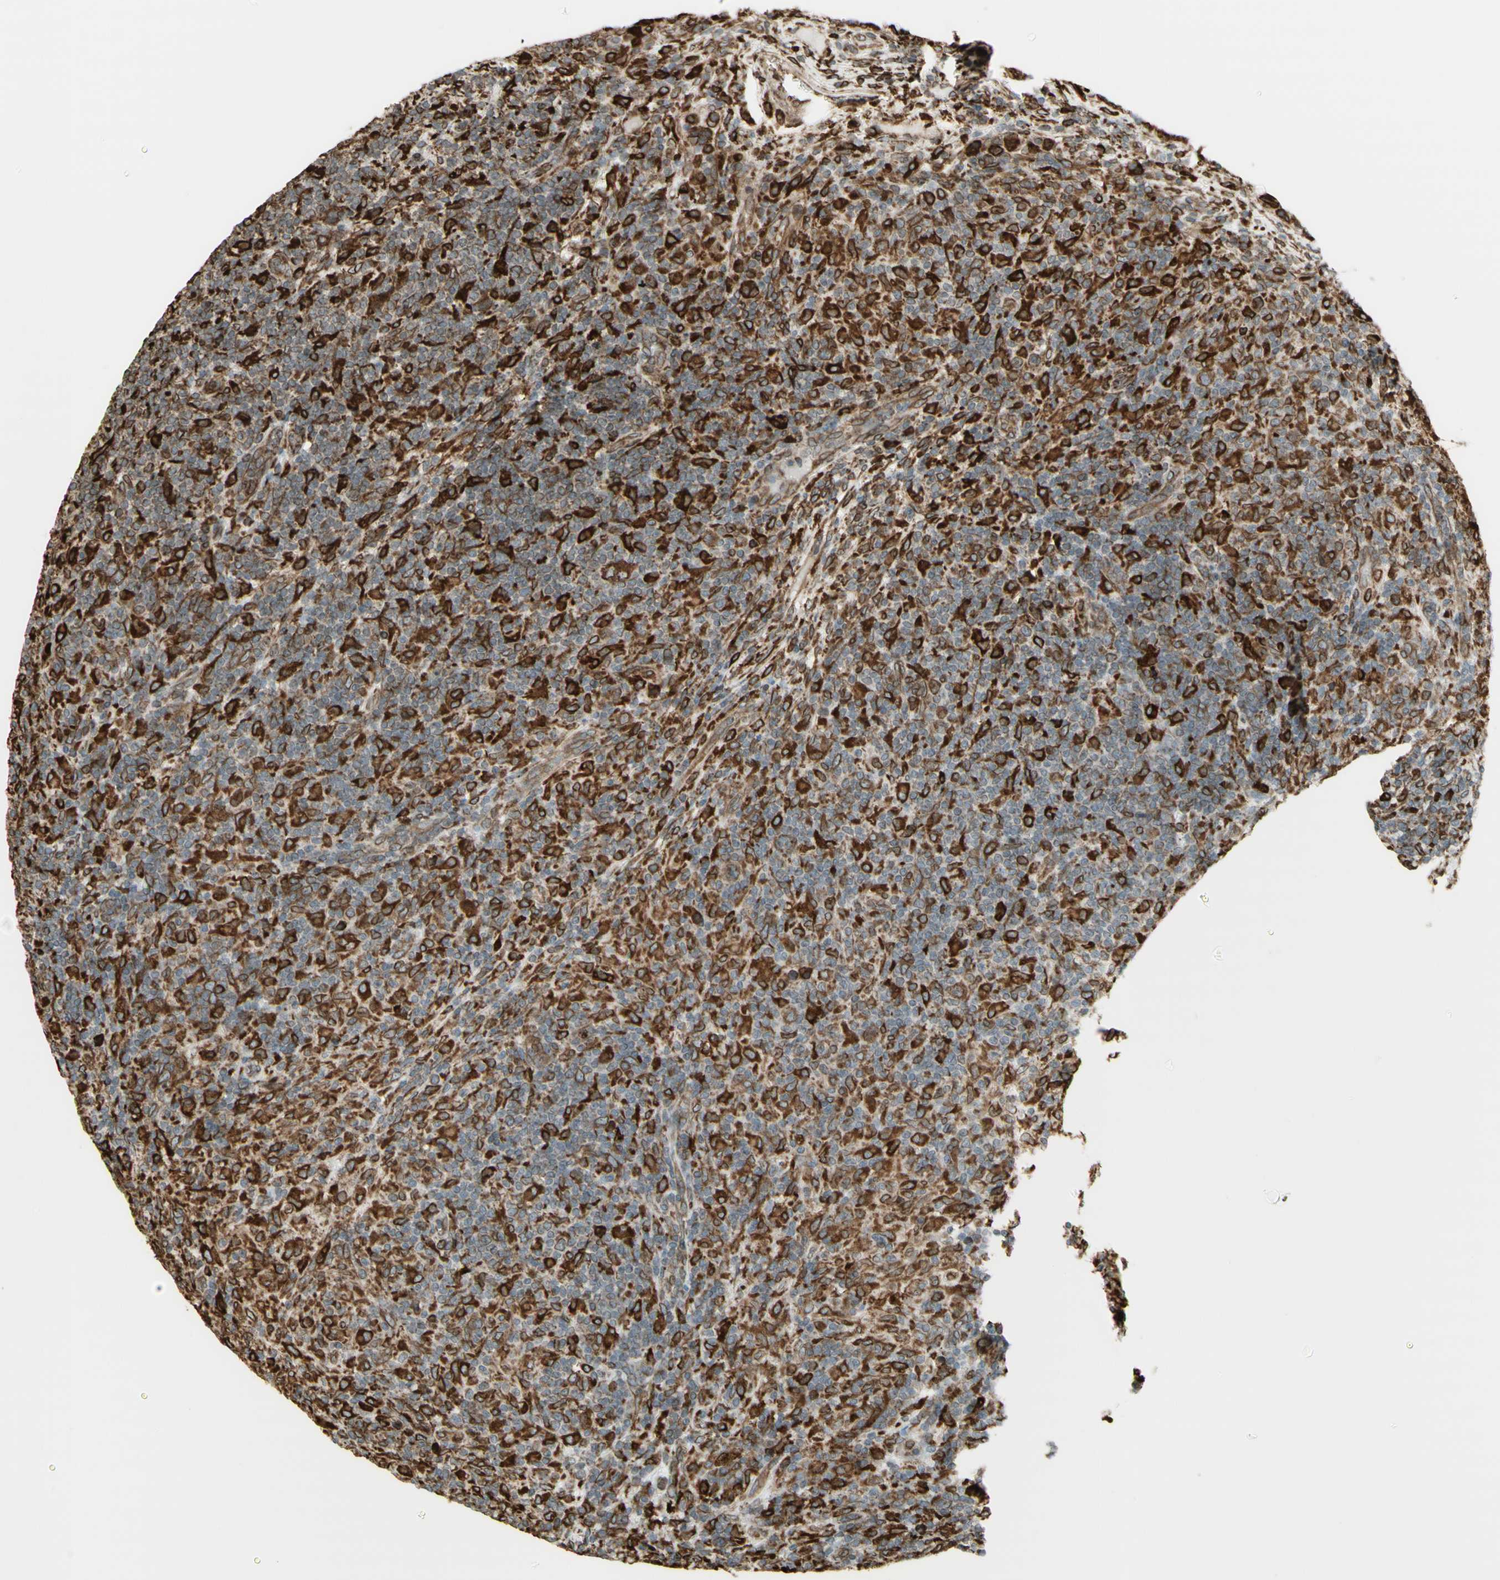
{"staining": {"intensity": "moderate", "quantity": ">75%", "location": "cytoplasmic/membranous"}, "tissue": "lymphoma", "cell_type": "Tumor cells", "image_type": "cancer", "snomed": [{"axis": "morphology", "description": "Hodgkin's disease, NOS"}, {"axis": "topography", "description": "Lymph node"}], "caption": "The immunohistochemical stain labels moderate cytoplasmic/membranous expression in tumor cells of lymphoma tissue.", "gene": "CANX", "patient": {"sex": "male", "age": 70}}